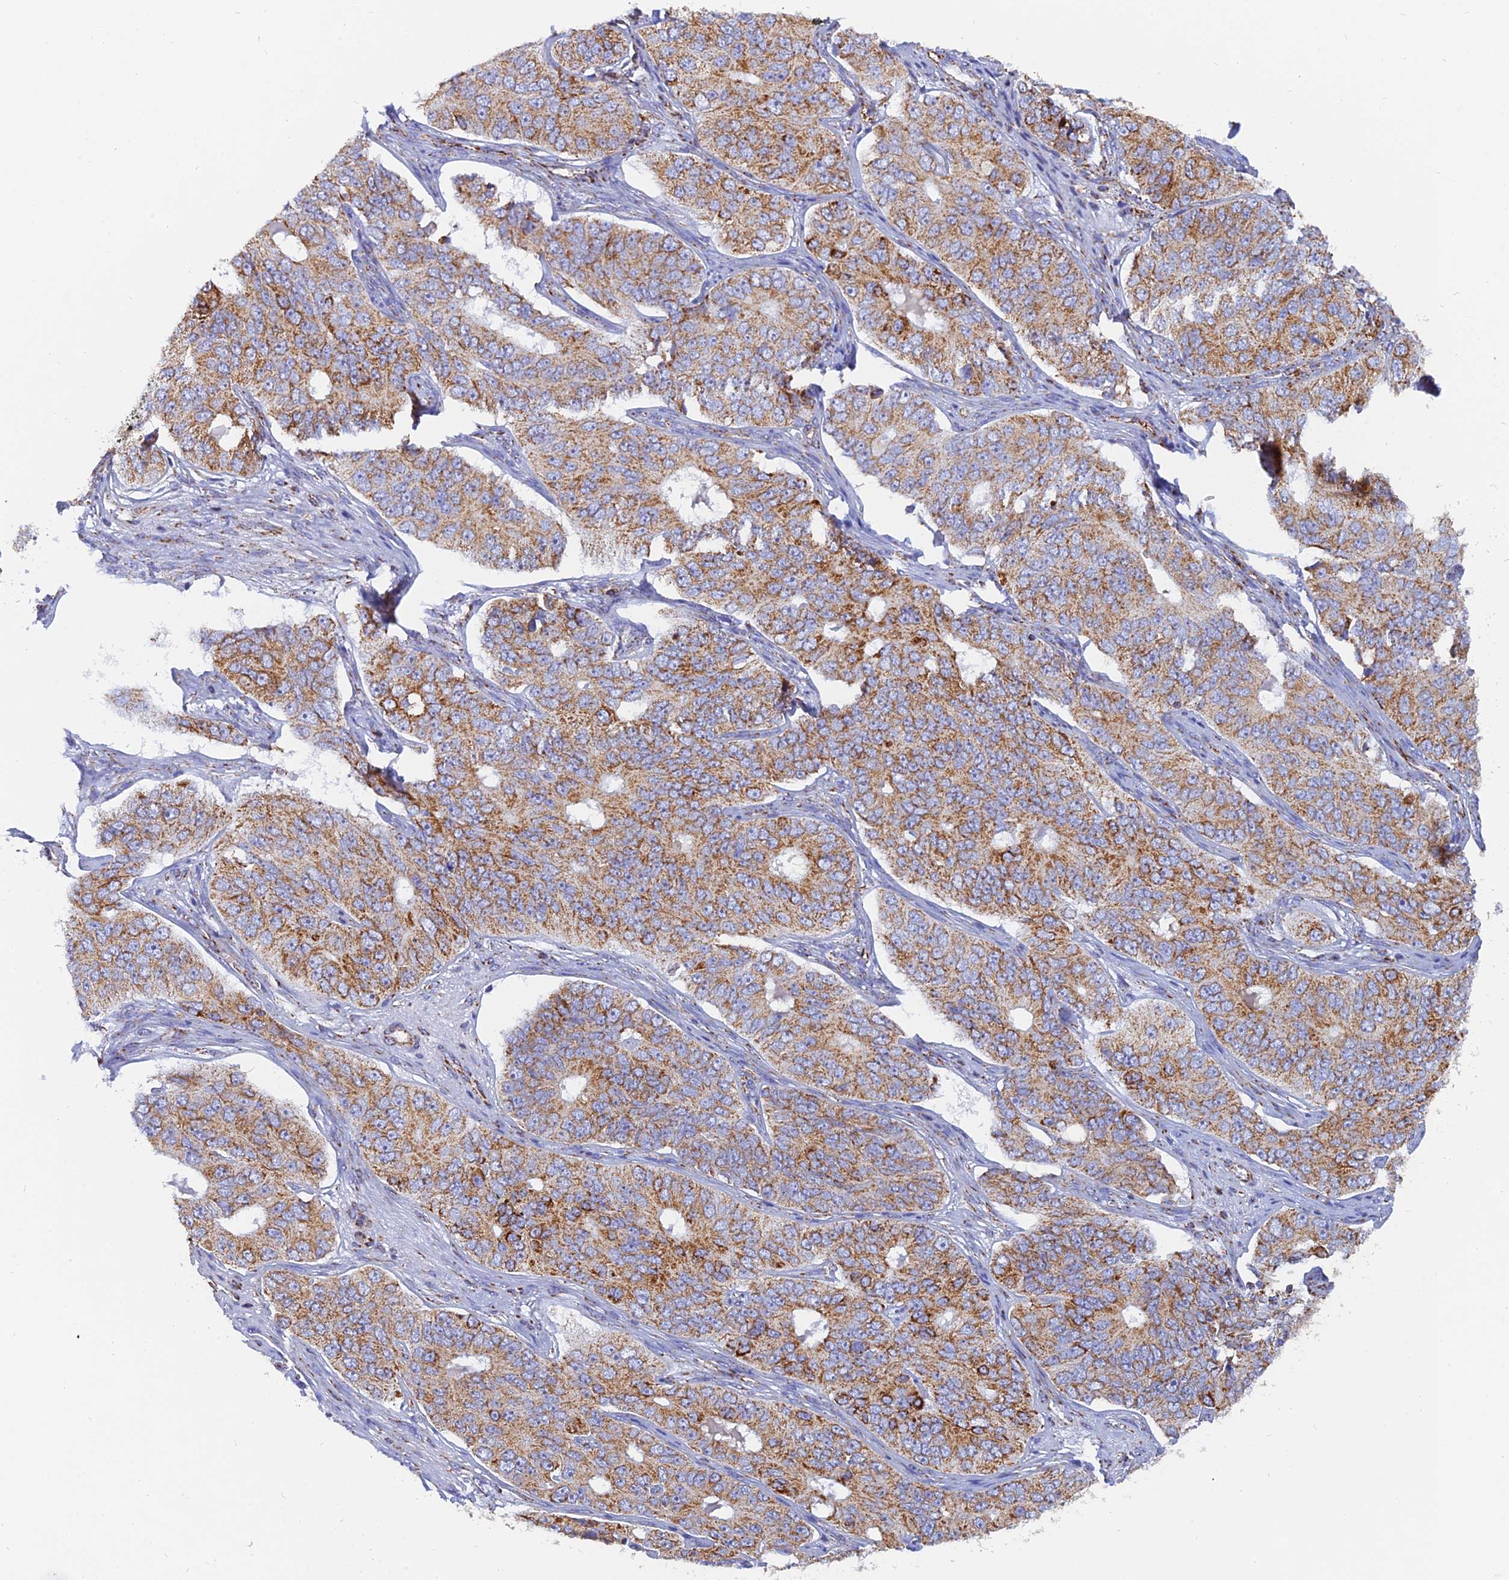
{"staining": {"intensity": "moderate", "quantity": ">75%", "location": "cytoplasmic/membranous"}, "tissue": "ovarian cancer", "cell_type": "Tumor cells", "image_type": "cancer", "snomed": [{"axis": "morphology", "description": "Carcinoma, endometroid"}, {"axis": "topography", "description": "Ovary"}], "caption": "The image shows staining of endometroid carcinoma (ovarian), revealing moderate cytoplasmic/membranous protein positivity (brown color) within tumor cells.", "gene": "NDUFB6", "patient": {"sex": "female", "age": 51}}